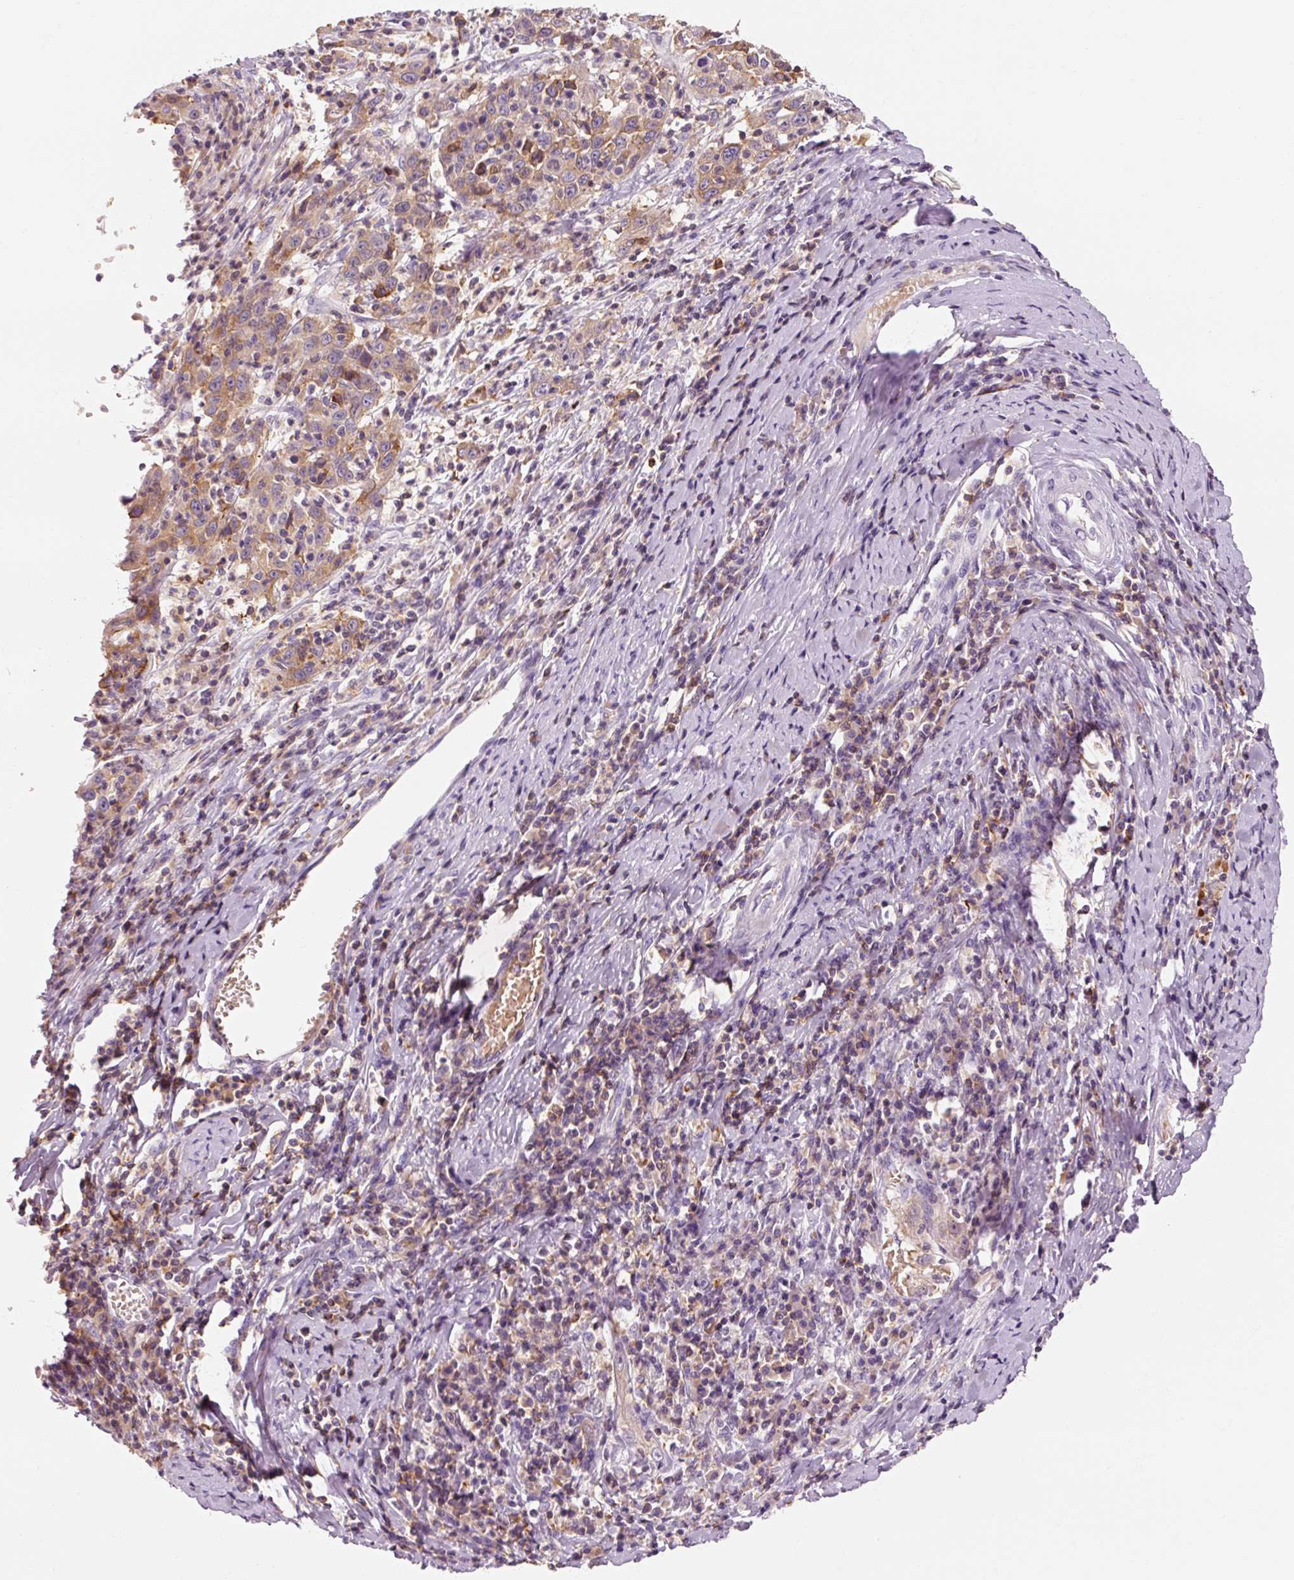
{"staining": {"intensity": "weak", "quantity": ">75%", "location": "cytoplasmic/membranous"}, "tissue": "cervical cancer", "cell_type": "Tumor cells", "image_type": "cancer", "snomed": [{"axis": "morphology", "description": "Squamous cell carcinoma, NOS"}, {"axis": "topography", "description": "Cervix"}], "caption": "Squamous cell carcinoma (cervical) stained for a protein displays weak cytoplasmic/membranous positivity in tumor cells.", "gene": "OR8K1", "patient": {"sex": "female", "age": 46}}